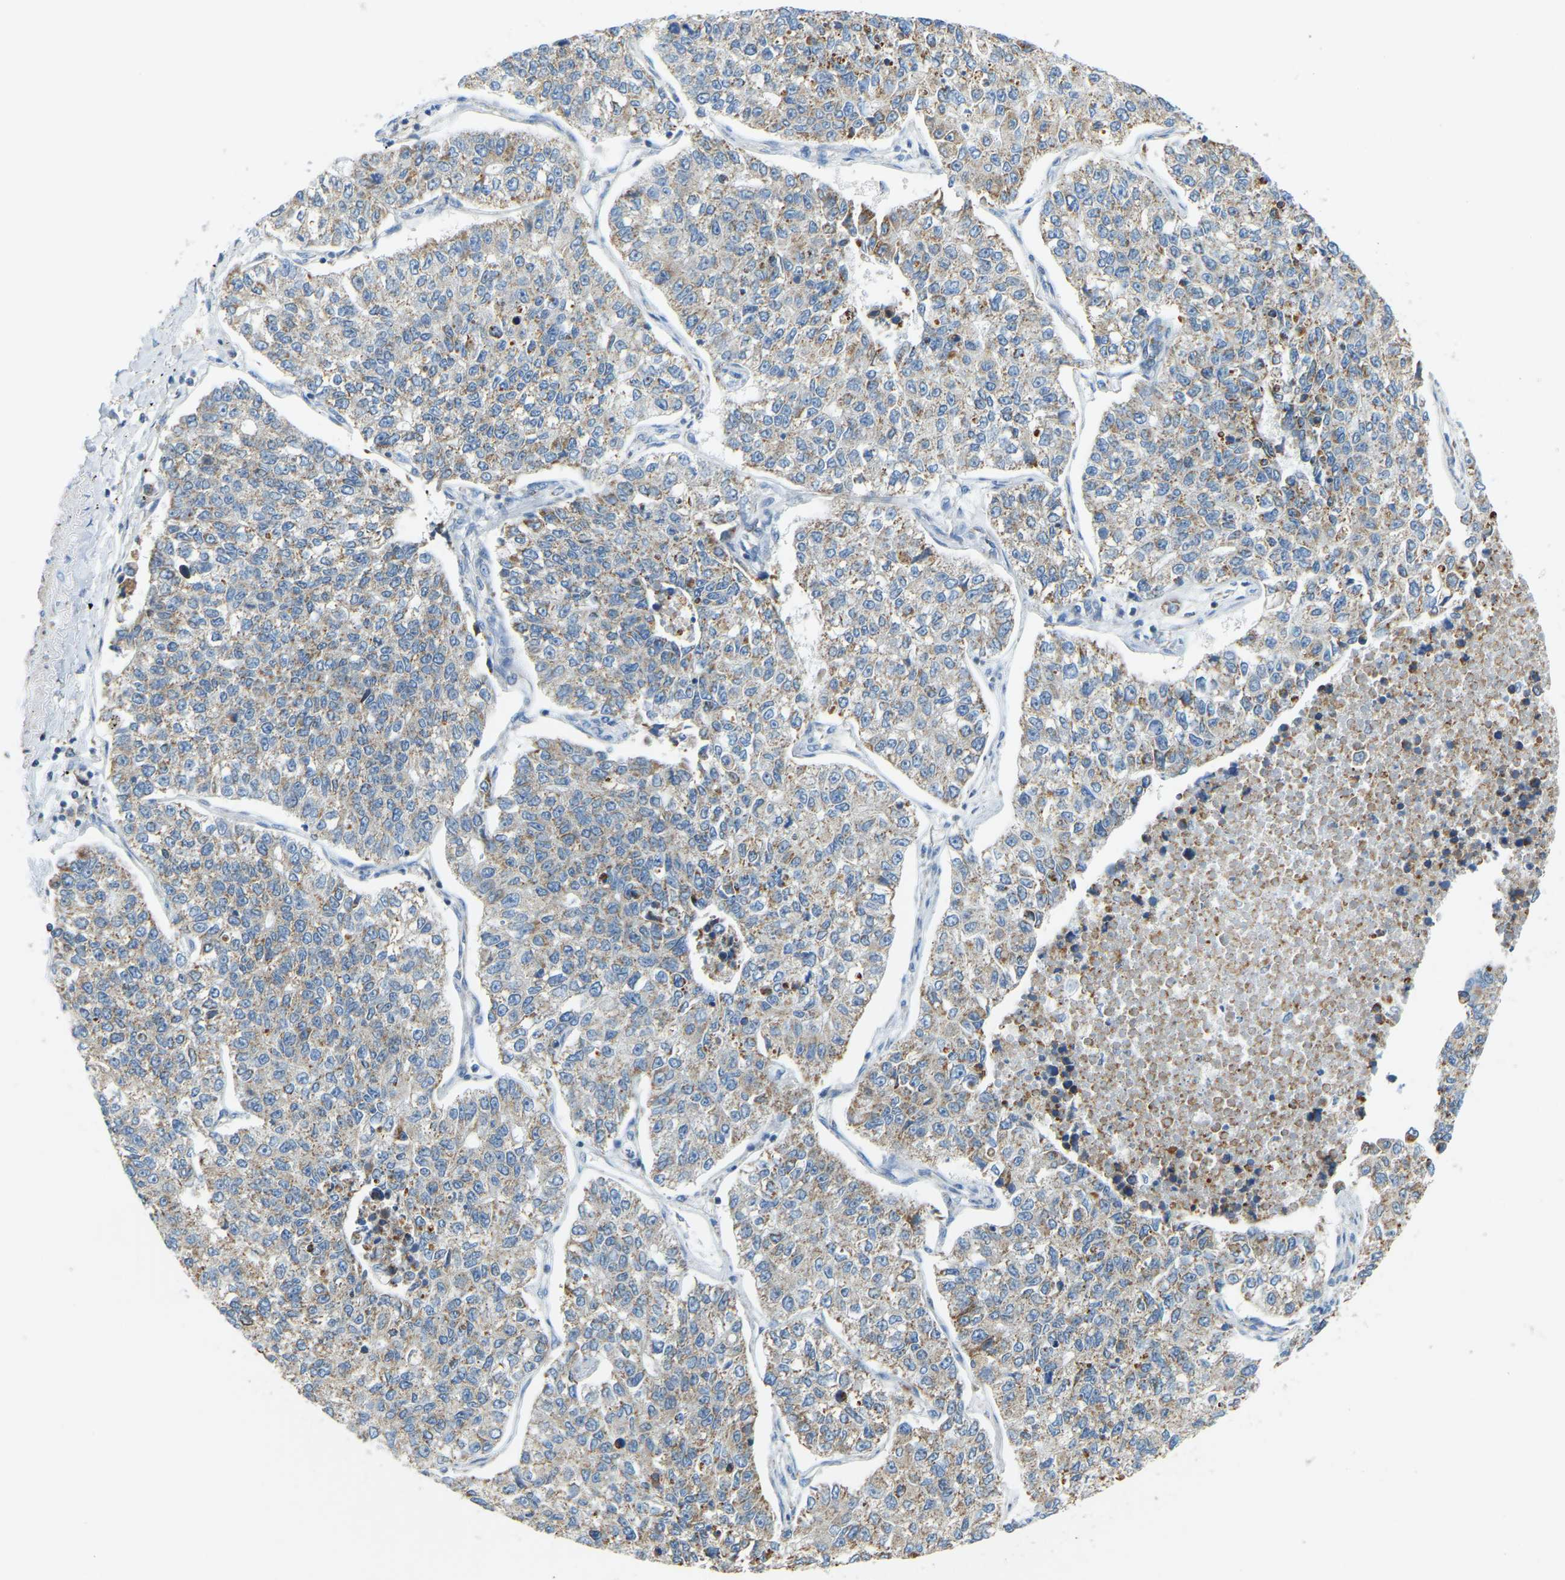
{"staining": {"intensity": "weak", "quantity": ">75%", "location": "cytoplasmic/membranous"}, "tissue": "lung cancer", "cell_type": "Tumor cells", "image_type": "cancer", "snomed": [{"axis": "morphology", "description": "Adenocarcinoma, NOS"}, {"axis": "topography", "description": "Lung"}], "caption": "Adenocarcinoma (lung) was stained to show a protein in brown. There is low levels of weak cytoplasmic/membranous staining in about >75% of tumor cells.", "gene": "GDA", "patient": {"sex": "male", "age": 49}}